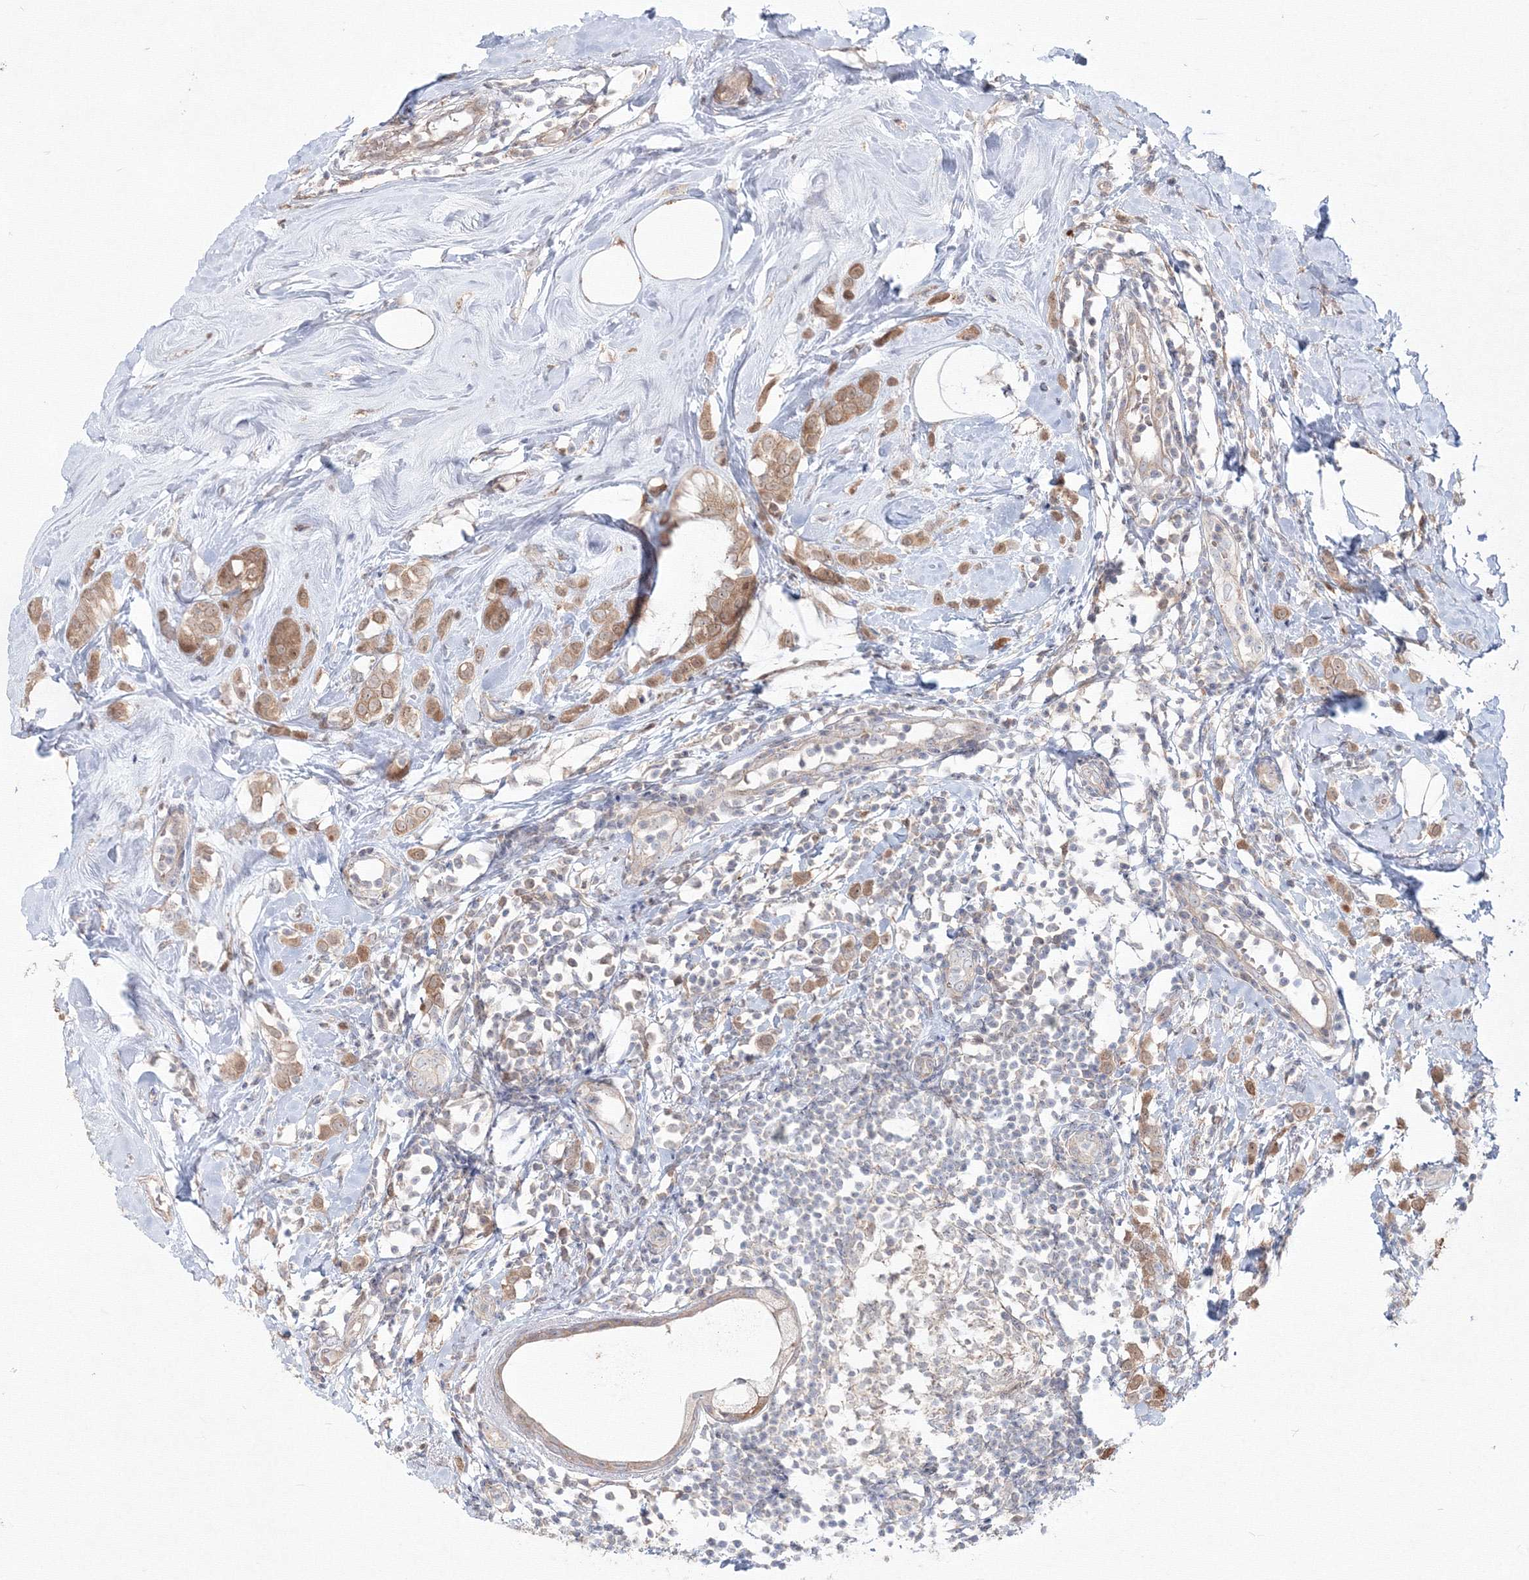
{"staining": {"intensity": "moderate", "quantity": ">75%", "location": "cytoplasmic/membranous"}, "tissue": "breast cancer", "cell_type": "Tumor cells", "image_type": "cancer", "snomed": [{"axis": "morphology", "description": "Lobular carcinoma"}, {"axis": "topography", "description": "Breast"}], "caption": "IHC image of human breast cancer (lobular carcinoma) stained for a protein (brown), which reveals medium levels of moderate cytoplasmic/membranous staining in about >75% of tumor cells.", "gene": "MKRN2", "patient": {"sex": "female", "age": 47}}